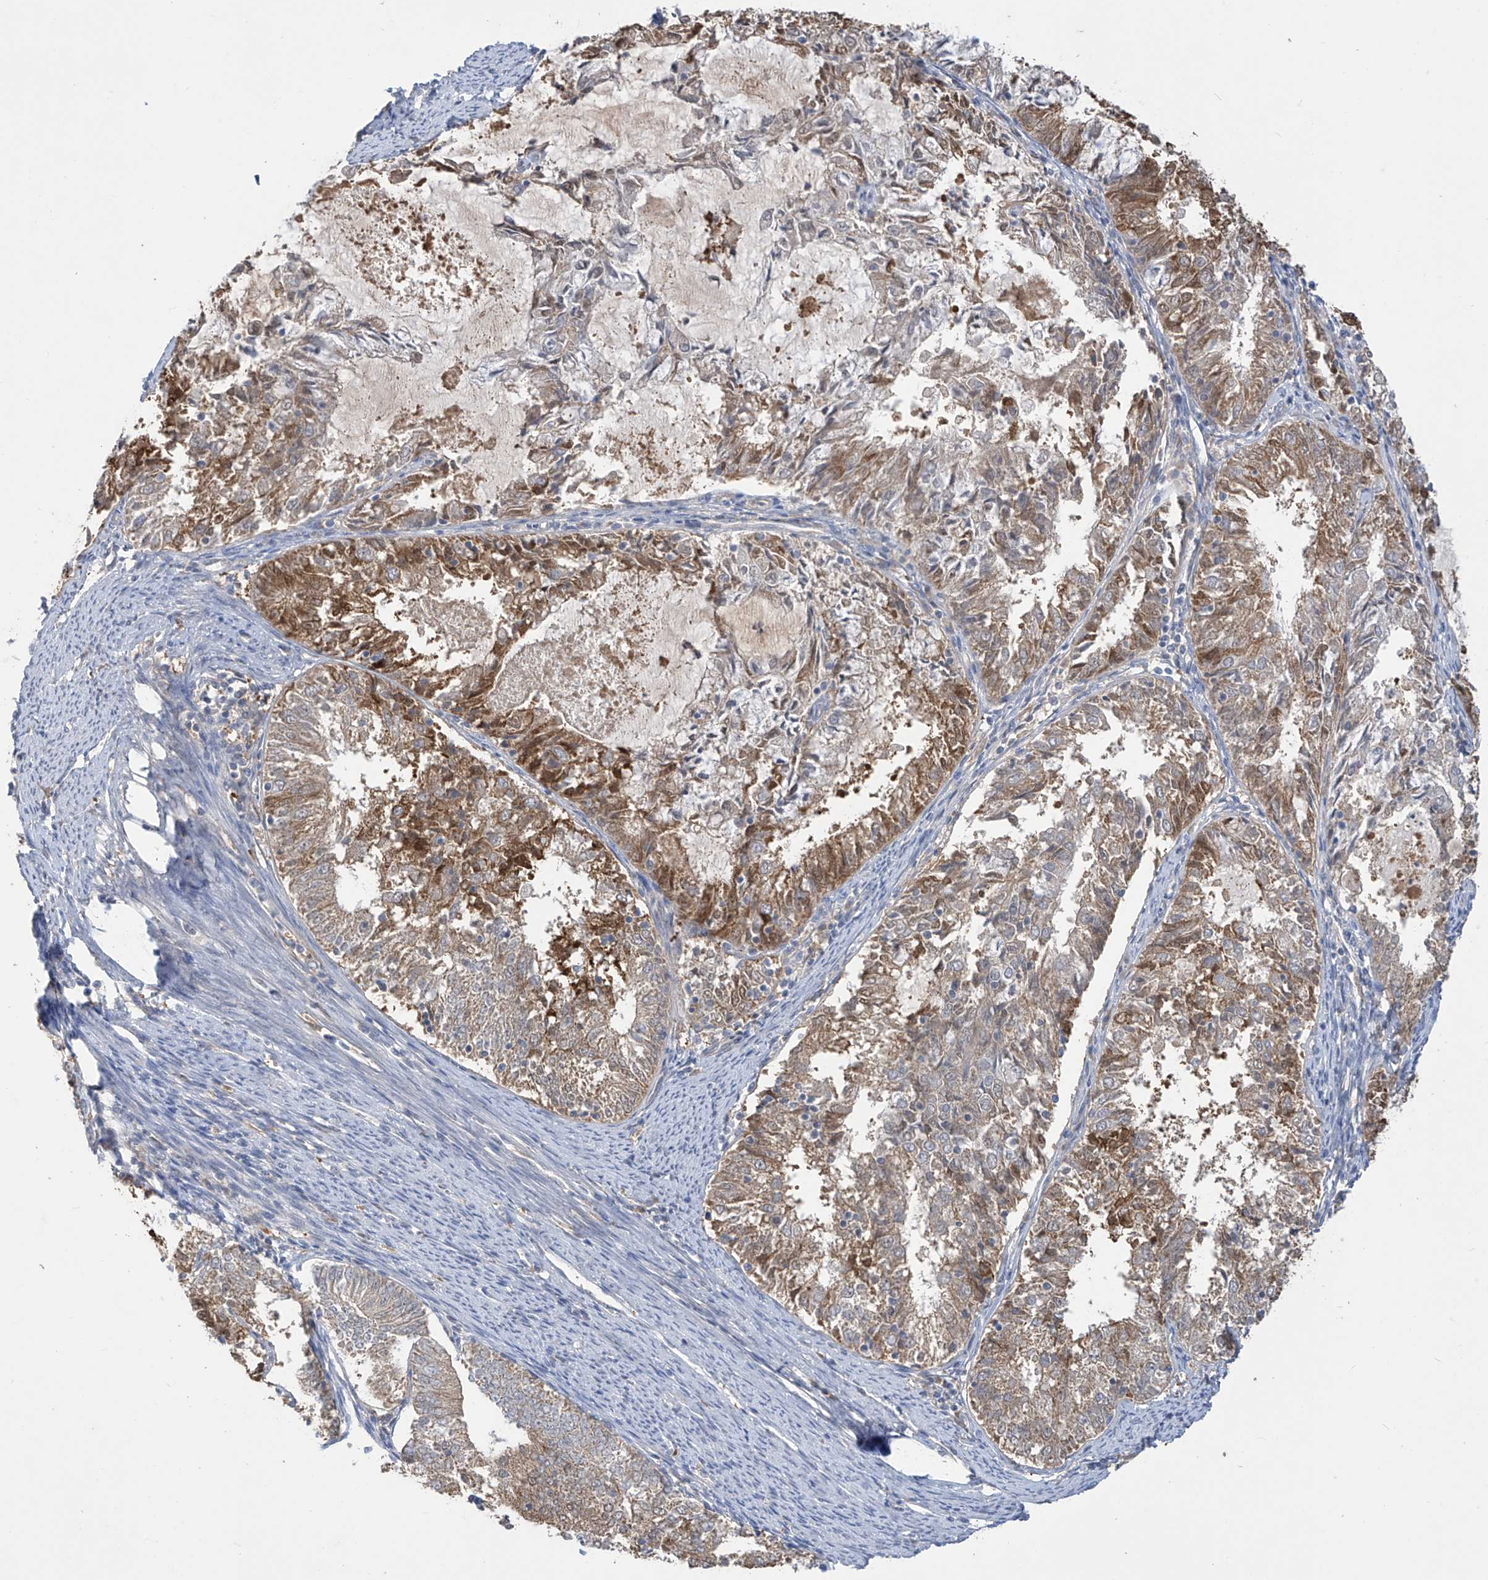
{"staining": {"intensity": "strong", "quantity": "25%-75%", "location": "cytoplasmic/membranous,nuclear"}, "tissue": "endometrial cancer", "cell_type": "Tumor cells", "image_type": "cancer", "snomed": [{"axis": "morphology", "description": "Adenocarcinoma, NOS"}, {"axis": "topography", "description": "Endometrium"}], "caption": "Endometrial cancer tissue exhibits strong cytoplasmic/membranous and nuclear expression in approximately 25%-75% of tumor cells", "gene": "IDH1", "patient": {"sex": "female", "age": 57}}